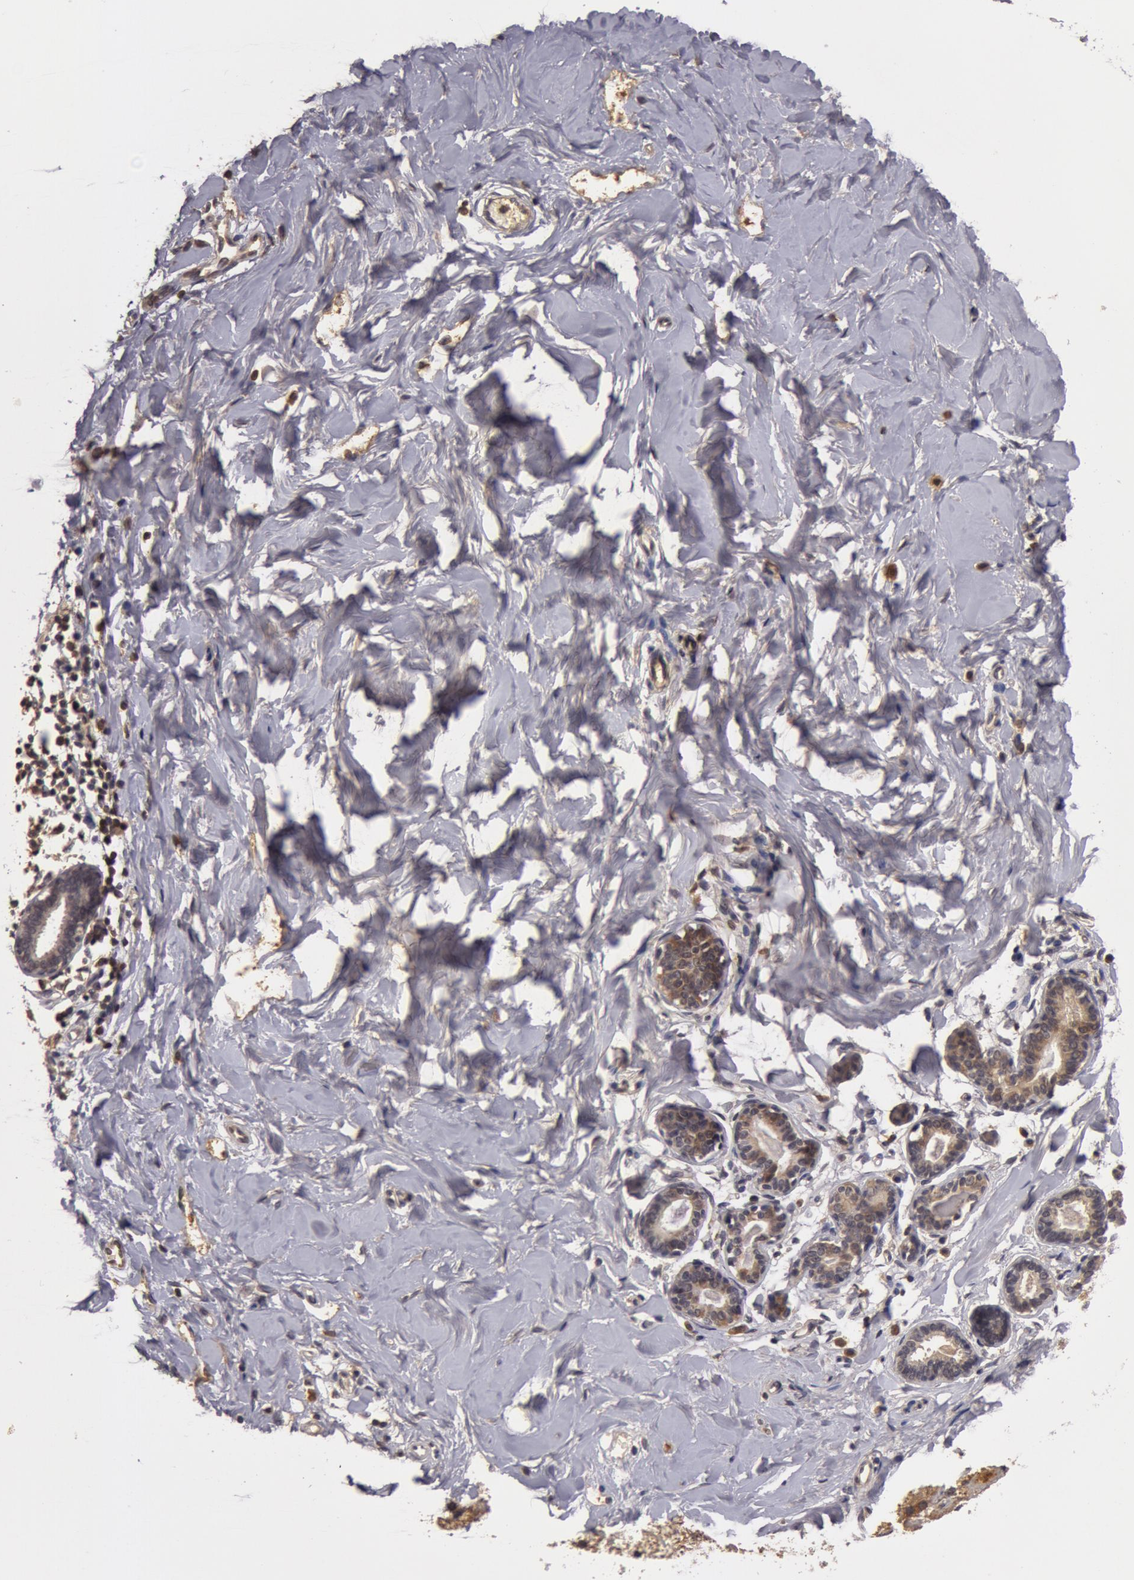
{"staining": {"intensity": "negative", "quantity": "none", "location": "none"}, "tissue": "breast", "cell_type": "Adipocytes", "image_type": "normal", "snomed": [{"axis": "morphology", "description": "Normal tissue, NOS"}, {"axis": "topography", "description": "Breast"}], "caption": "IHC image of unremarkable breast: breast stained with DAB demonstrates no significant protein expression in adipocytes.", "gene": "BCHE", "patient": {"sex": "female", "age": 23}}